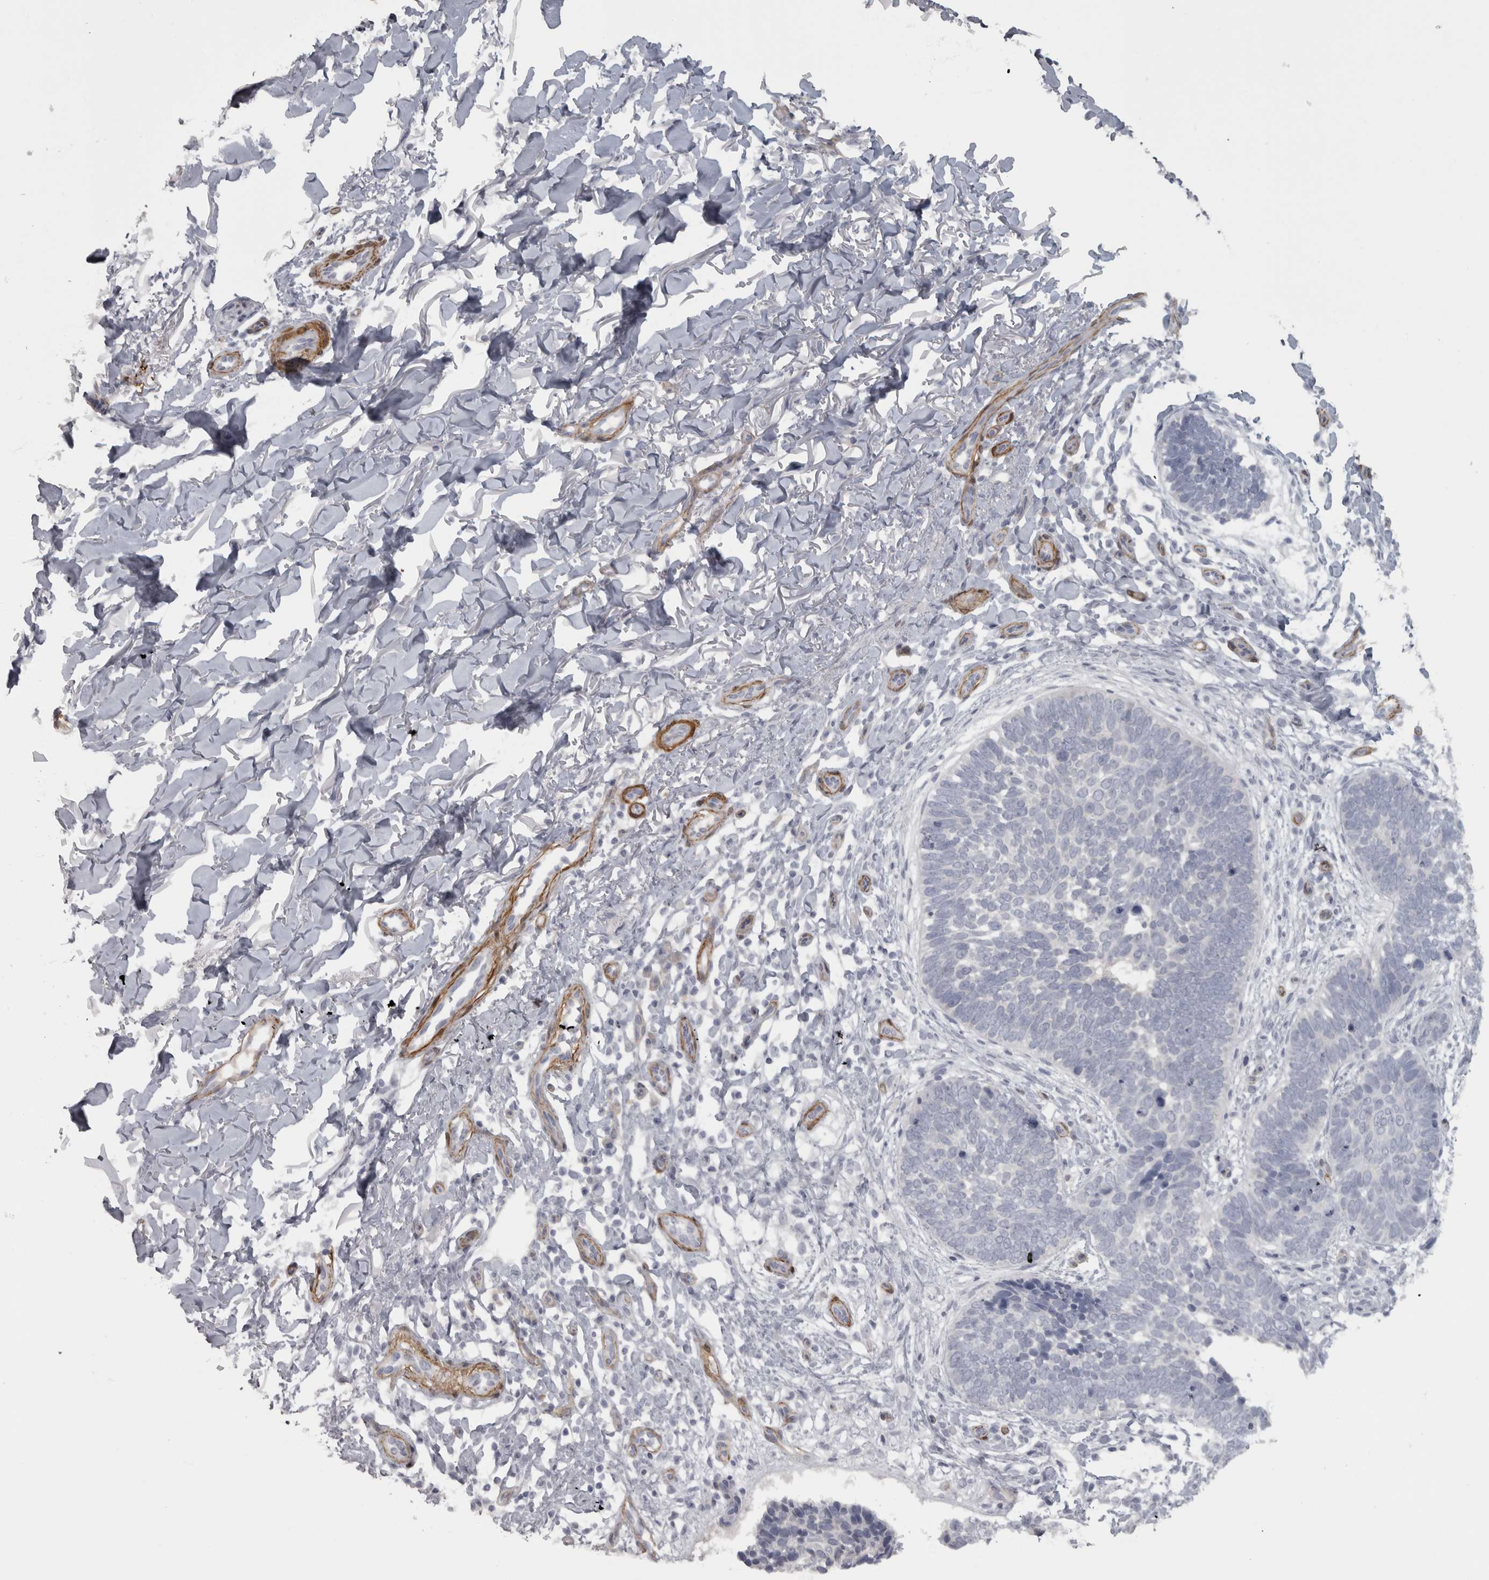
{"staining": {"intensity": "negative", "quantity": "none", "location": "none"}, "tissue": "skin cancer", "cell_type": "Tumor cells", "image_type": "cancer", "snomed": [{"axis": "morphology", "description": "Normal tissue, NOS"}, {"axis": "morphology", "description": "Basal cell carcinoma"}, {"axis": "topography", "description": "Skin"}], "caption": "Protein analysis of basal cell carcinoma (skin) displays no significant expression in tumor cells.", "gene": "PPP1R12B", "patient": {"sex": "male", "age": 77}}